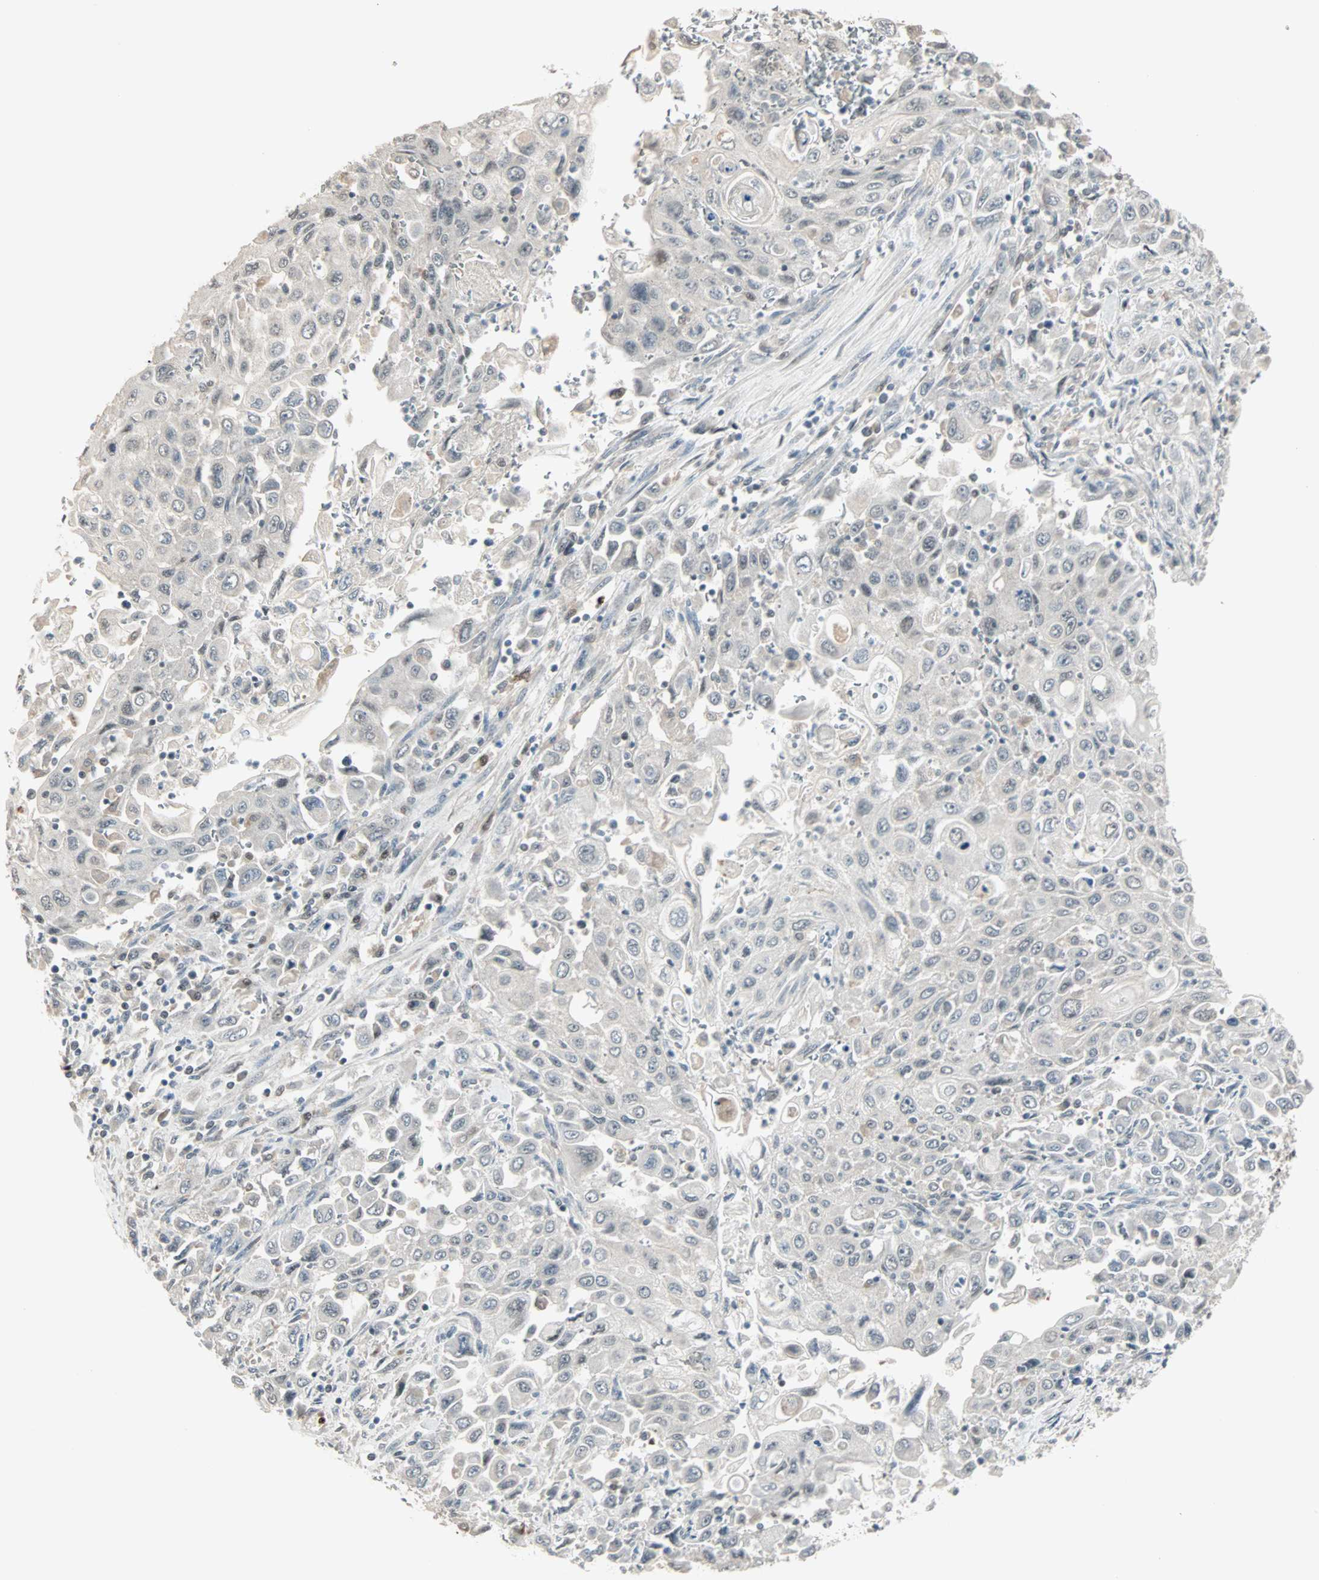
{"staining": {"intensity": "weak", "quantity": "25%-75%", "location": "cytoplasmic/membranous"}, "tissue": "pancreatic cancer", "cell_type": "Tumor cells", "image_type": "cancer", "snomed": [{"axis": "morphology", "description": "Adenocarcinoma, NOS"}, {"axis": "topography", "description": "Pancreas"}], "caption": "A low amount of weak cytoplasmic/membranous staining is present in about 25%-75% of tumor cells in pancreatic cancer (adenocarcinoma) tissue. (Stains: DAB (3,3'-diaminobenzidine) in brown, nuclei in blue, Microscopy: brightfield microscopy at high magnification).", "gene": "KDM4A", "patient": {"sex": "male", "age": 70}}